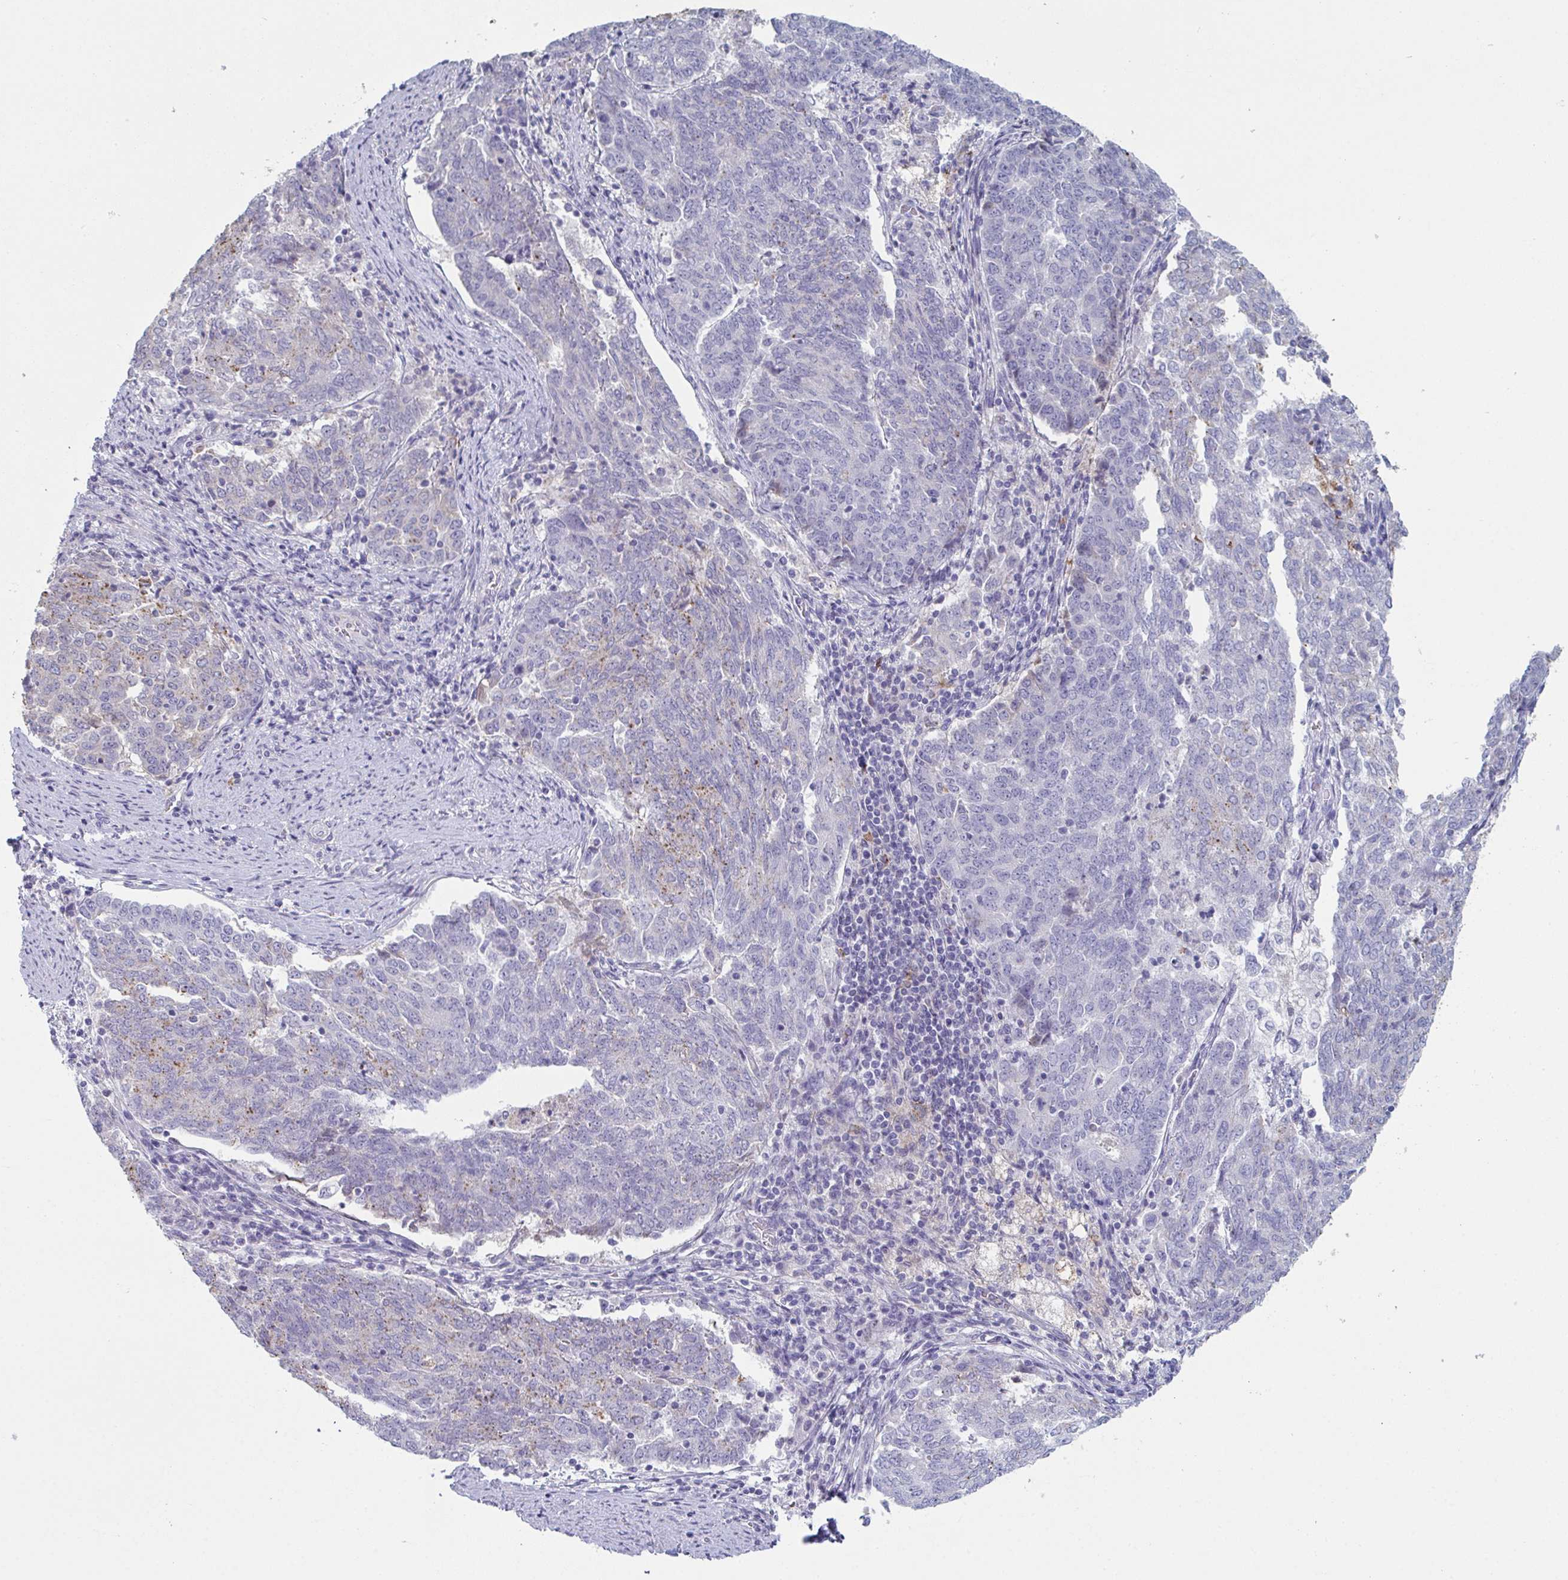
{"staining": {"intensity": "weak", "quantity": "<25%", "location": "cytoplasmic/membranous"}, "tissue": "endometrial cancer", "cell_type": "Tumor cells", "image_type": "cancer", "snomed": [{"axis": "morphology", "description": "Adenocarcinoma, NOS"}, {"axis": "topography", "description": "Endometrium"}], "caption": "Immunohistochemistry (IHC) micrograph of neoplastic tissue: endometrial cancer (adenocarcinoma) stained with DAB shows no significant protein staining in tumor cells. (DAB (3,3'-diaminobenzidine) IHC visualized using brightfield microscopy, high magnification).", "gene": "ADAM21", "patient": {"sex": "female", "age": 80}}